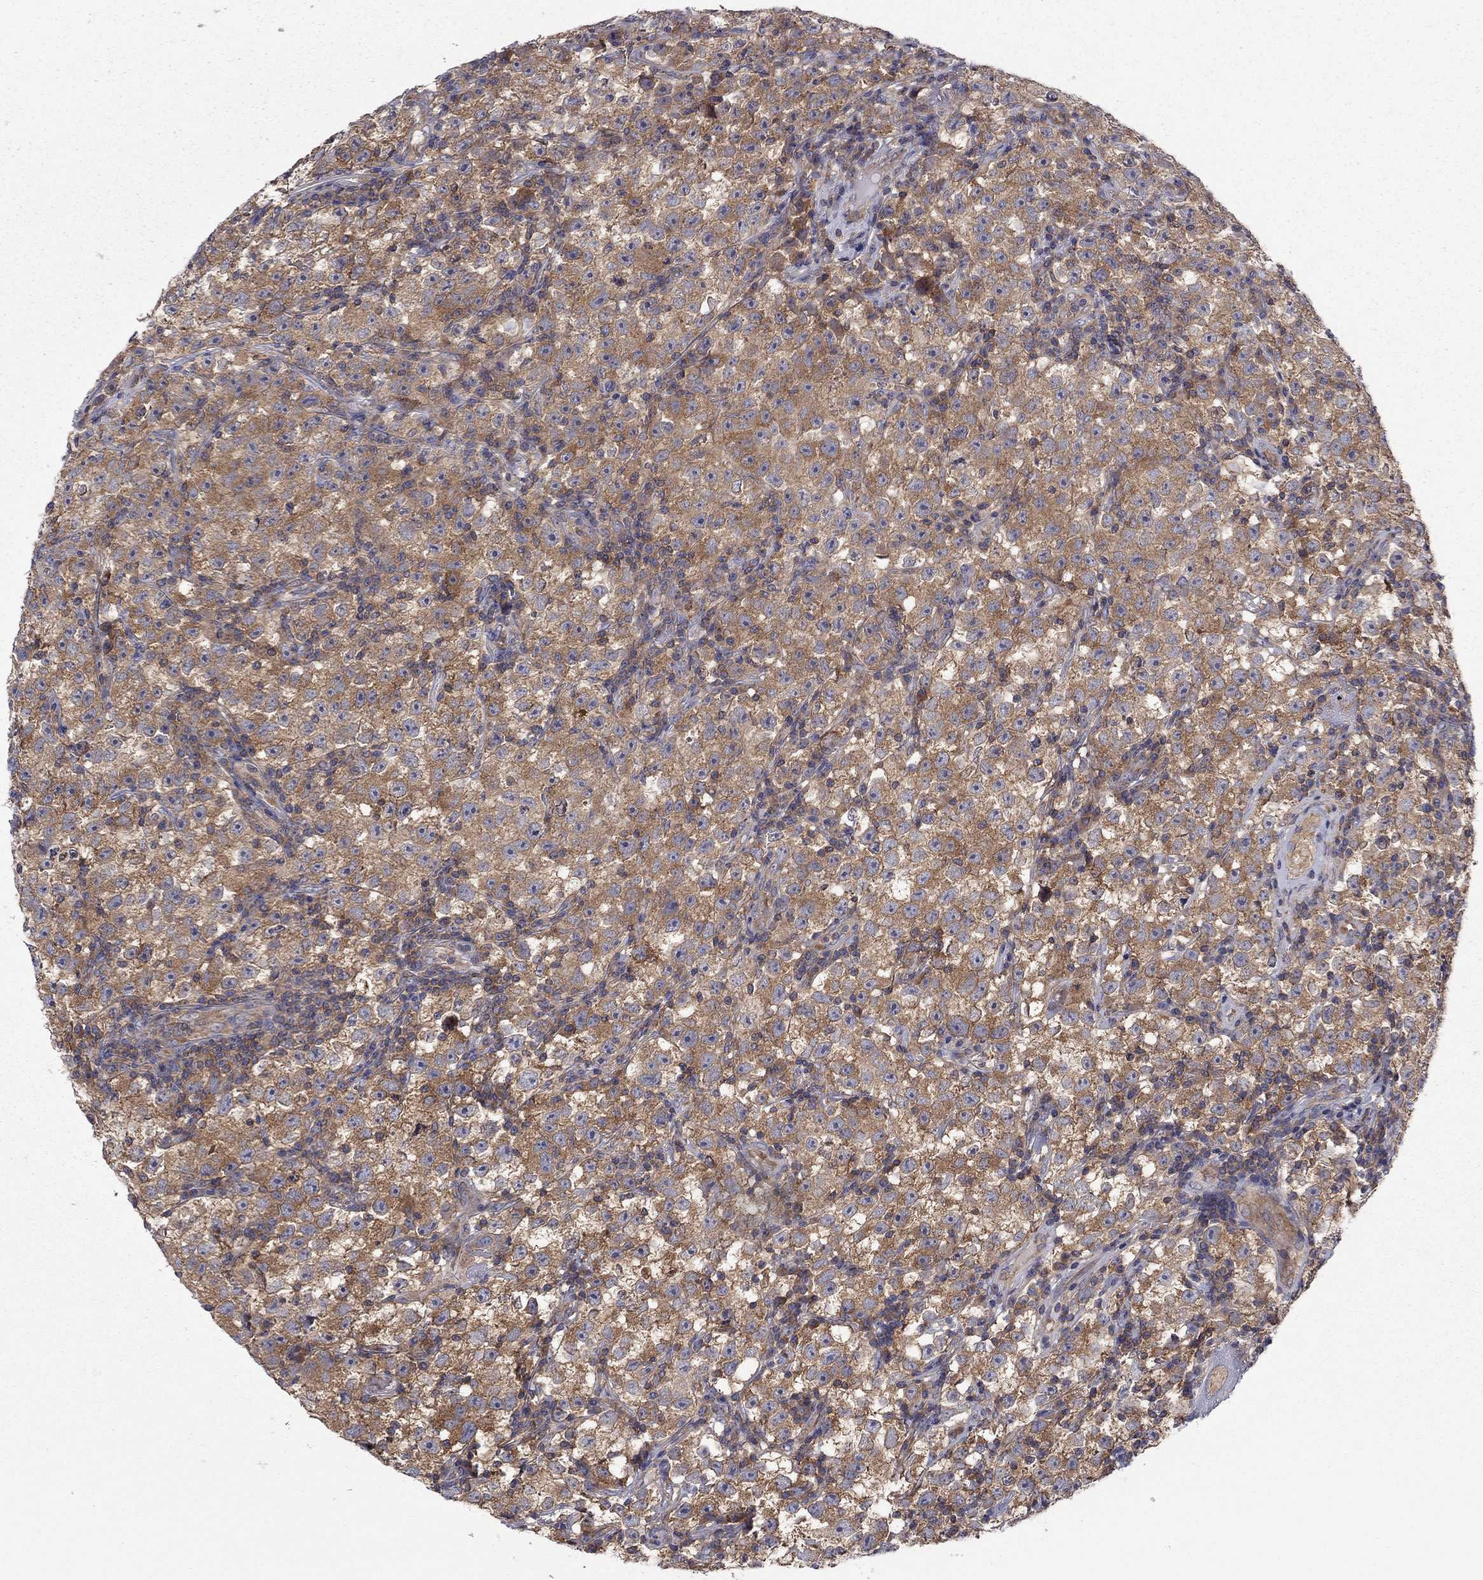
{"staining": {"intensity": "moderate", "quantity": "25%-75%", "location": "cytoplasmic/membranous"}, "tissue": "testis cancer", "cell_type": "Tumor cells", "image_type": "cancer", "snomed": [{"axis": "morphology", "description": "Seminoma, NOS"}, {"axis": "topography", "description": "Testis"}], "caption": "Immunohistochemistry of human testis cancer (seminoma) demonstrates medium levels of moderate cytoplasmic/membranous expression in about 25%-75% of tumor cells.", "gene": "RNF123", "patient": {"sex": "male", "age": 22}}